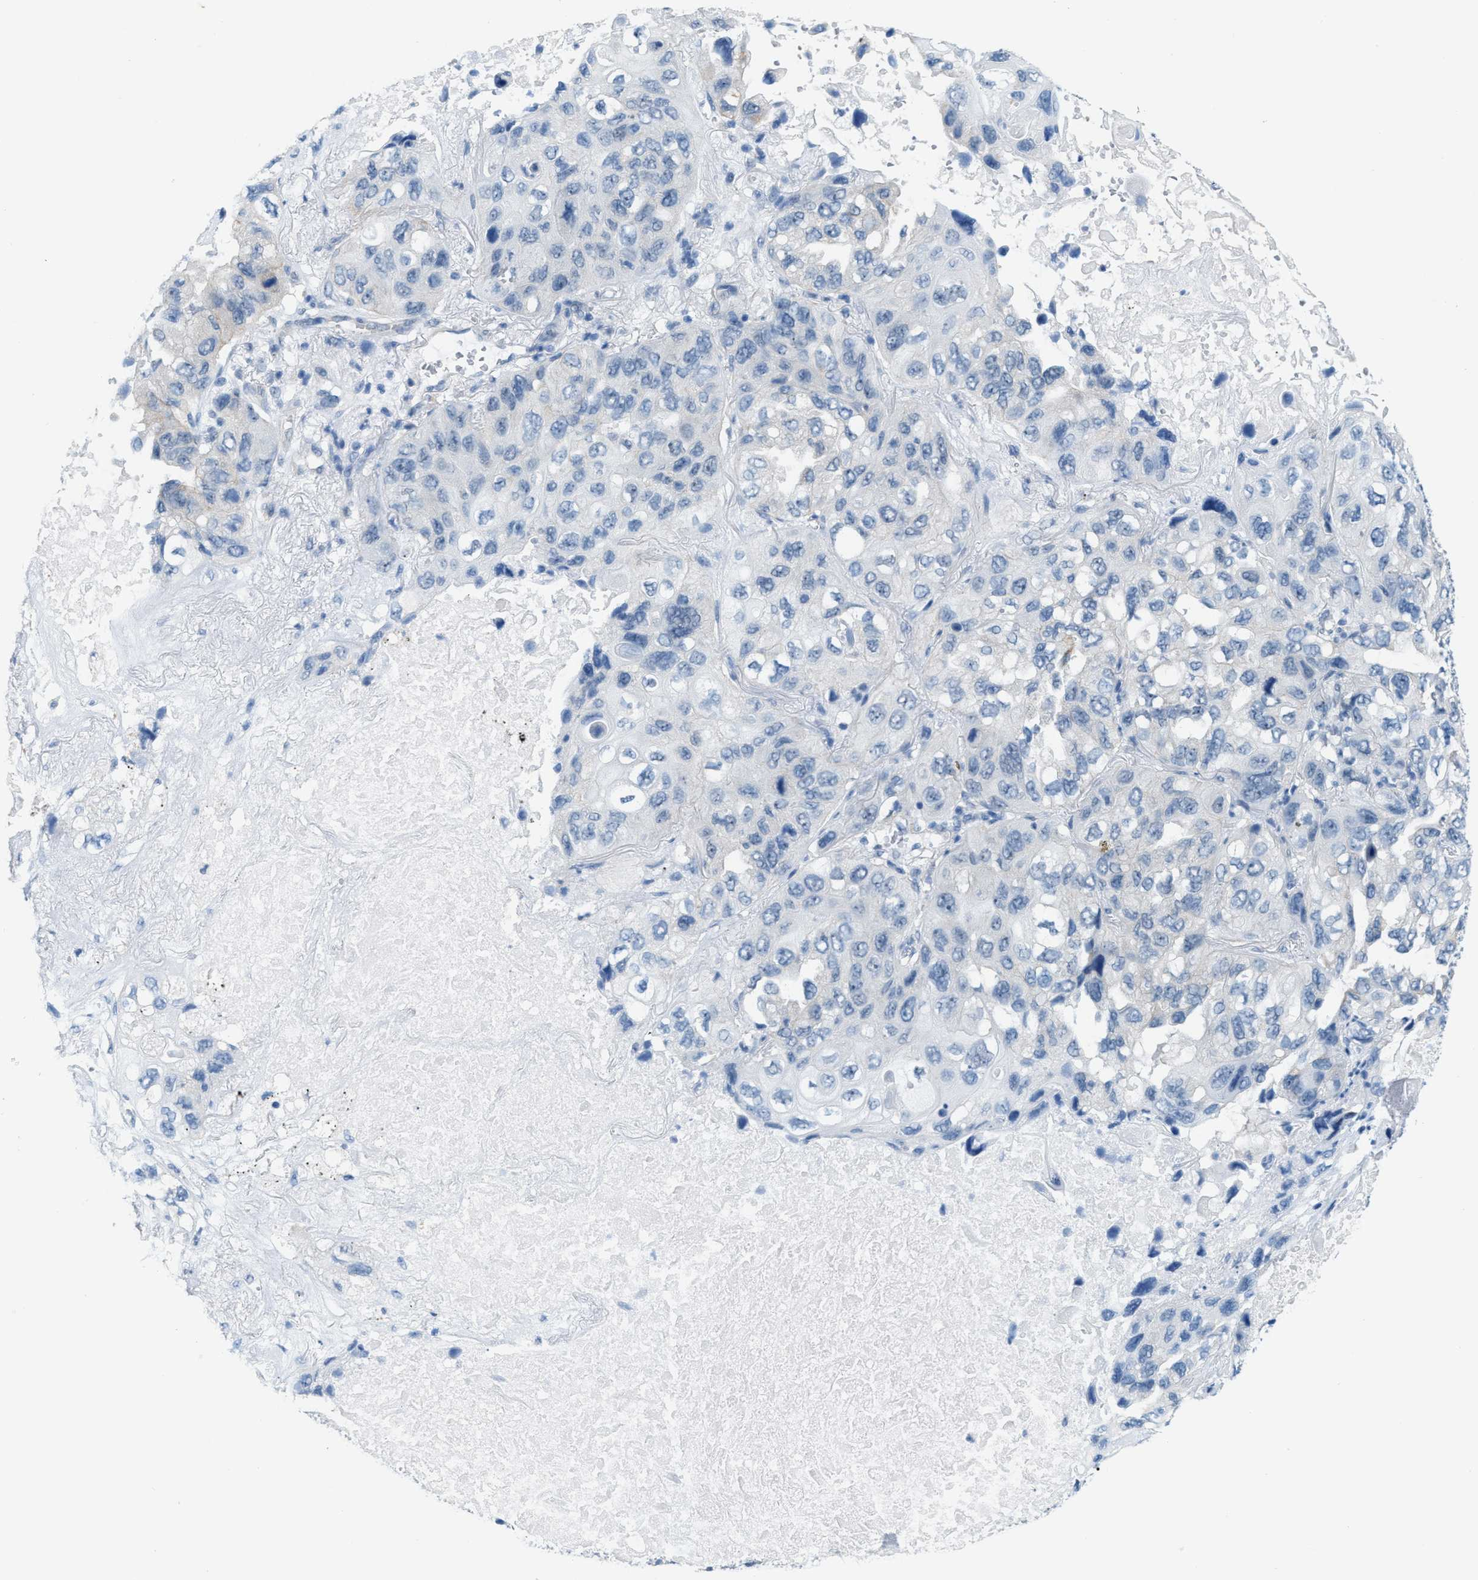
{"staining": {"intensity": "negative", "quantity": "none", "location": "none"}, "tissue": "lung cancer", "cell_type": "Tumor cells", "image_type": "cancer", "snomed": [{"axis": "morphology", "description": "Squamous cell carcinoma, NOS"}, {"axis": "topography", "description": "Lung"}], "caption": "Tumor cells are negative for brown protein staining in lung cancer.", "gene": "PHRF1", "patient": {"sex": "female", "age": 73}}